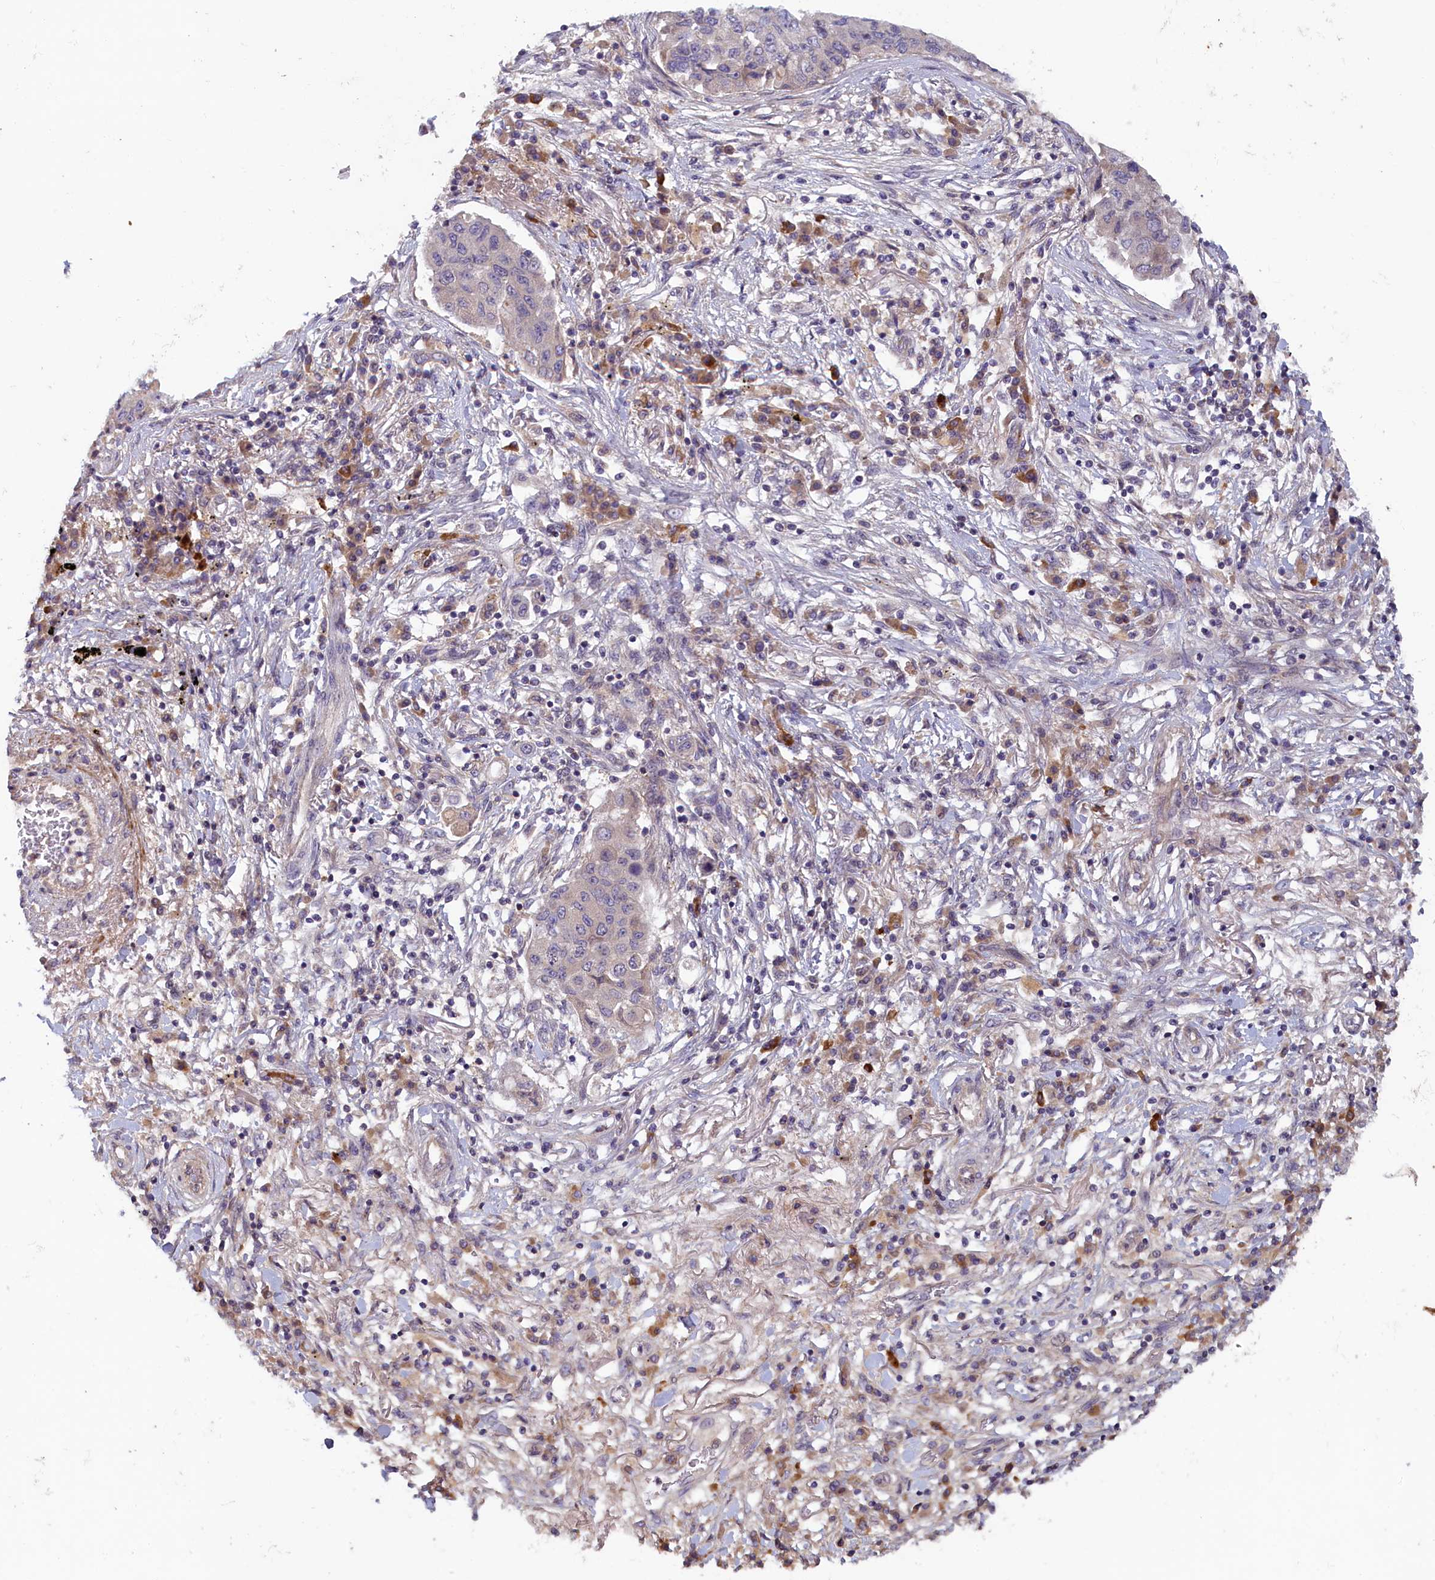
{"staining": {"intensity": "weak", "quantity": "<25%", "location": "cytoplasmic/membranous"}, "tissue": "lung cancer", "cell_type": "Tumor cells", "image_type": "cancer", "snomed": [{"axis": "morphology", "description": "Squamous cell carcinoma, NOS"}, {"axis": "topography", "description": "Lung"}], "caption": "The IHC micrograph has no significant staining in tumor cells of lung cancer tissue. The staining is performed using DAB (3,3'-diaminobenzidine) brown chromogen with nuclei counter-stained in using hematoxylin.", "gene": "NUBP1", "patient": {"sex": "male", "age": 74}}